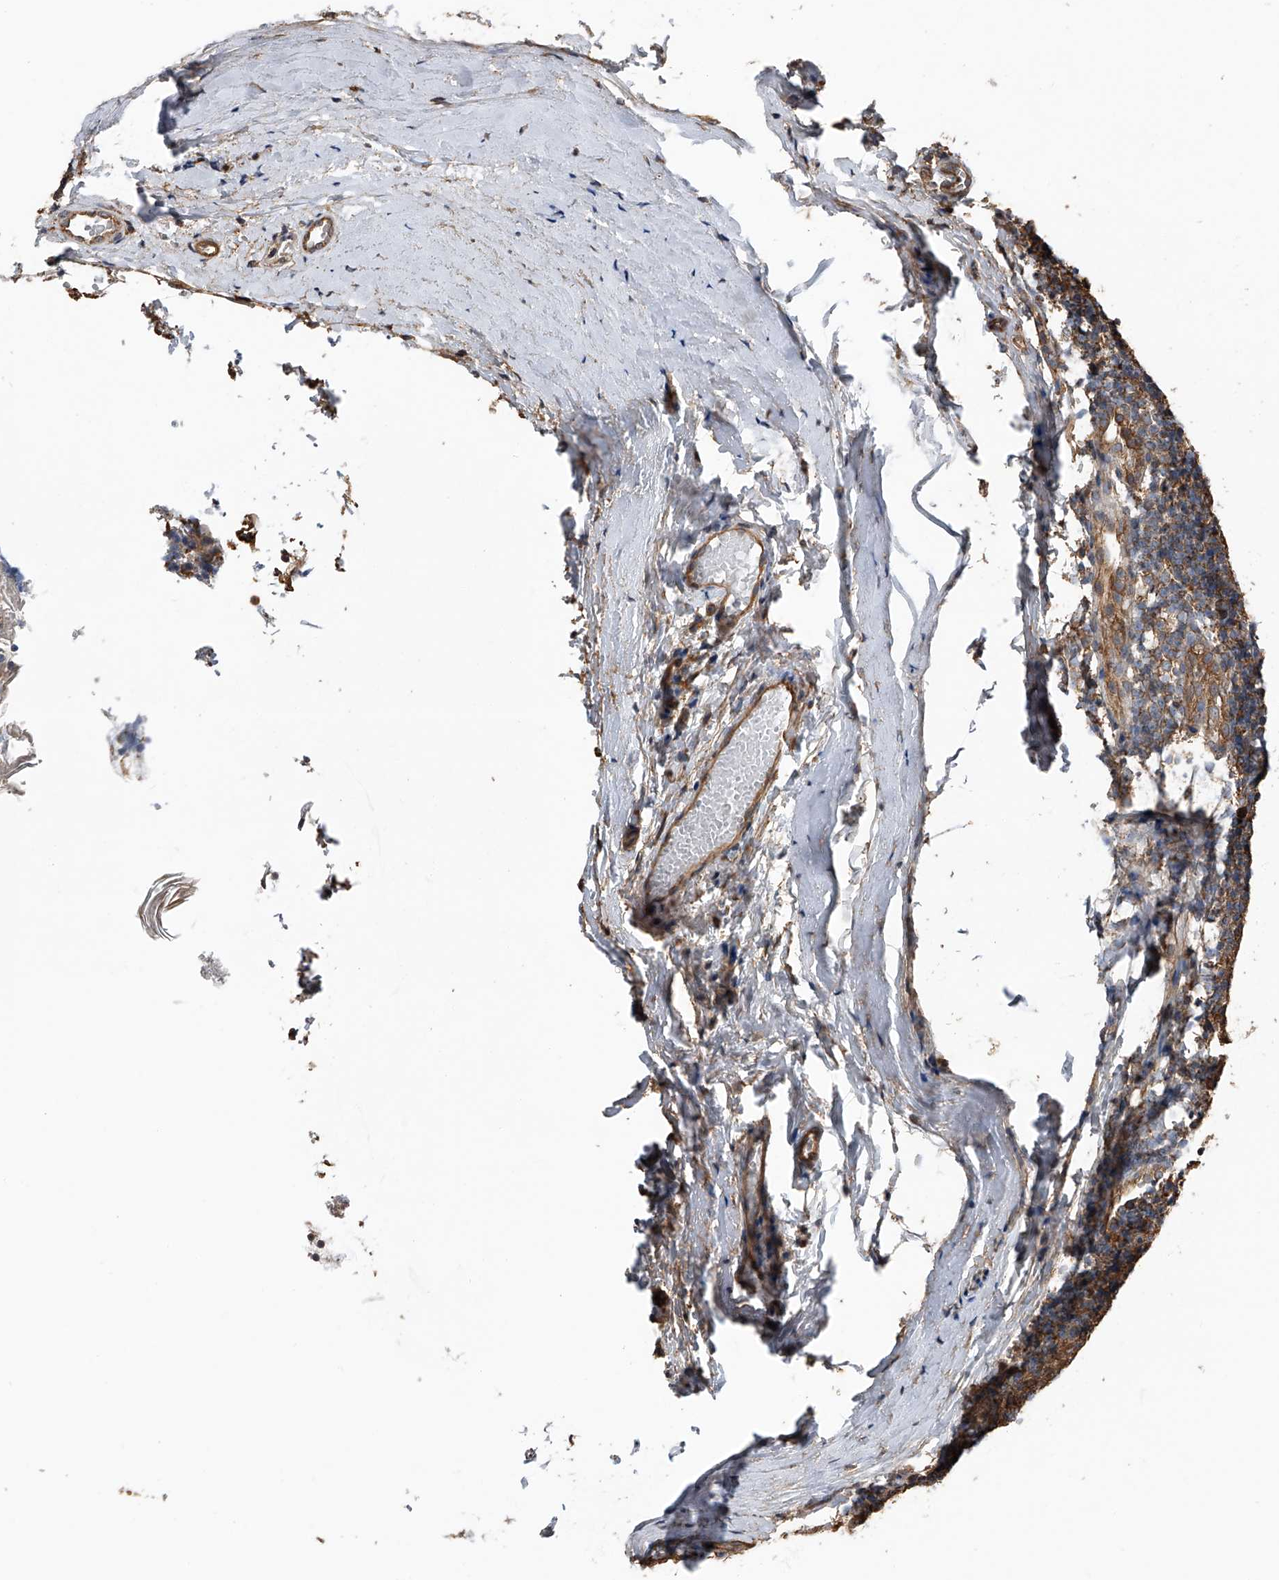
{"staining": {"intensity": "strong", "quantity": "25%-75%", "location": "cytoplasmic/membranous"}, "tissue": "tonsil", "cell_type": "Germinal center cells", "image_type": "normal", "snomed": [{"axis": "morphology", "description": "Normal tissue, NOS"}, {"axis": "topography", "description": "Tonsil"}], "caption": "IHC photomicrograph of benign tonsil stained for a protein (brown), which reveals high levels of strong cytoplasmic/membranous positivity in approximately 25%-75% of germinal center cells.", "gene": "KCNJ2", "patient": {"sex": "female", "age": 19}}